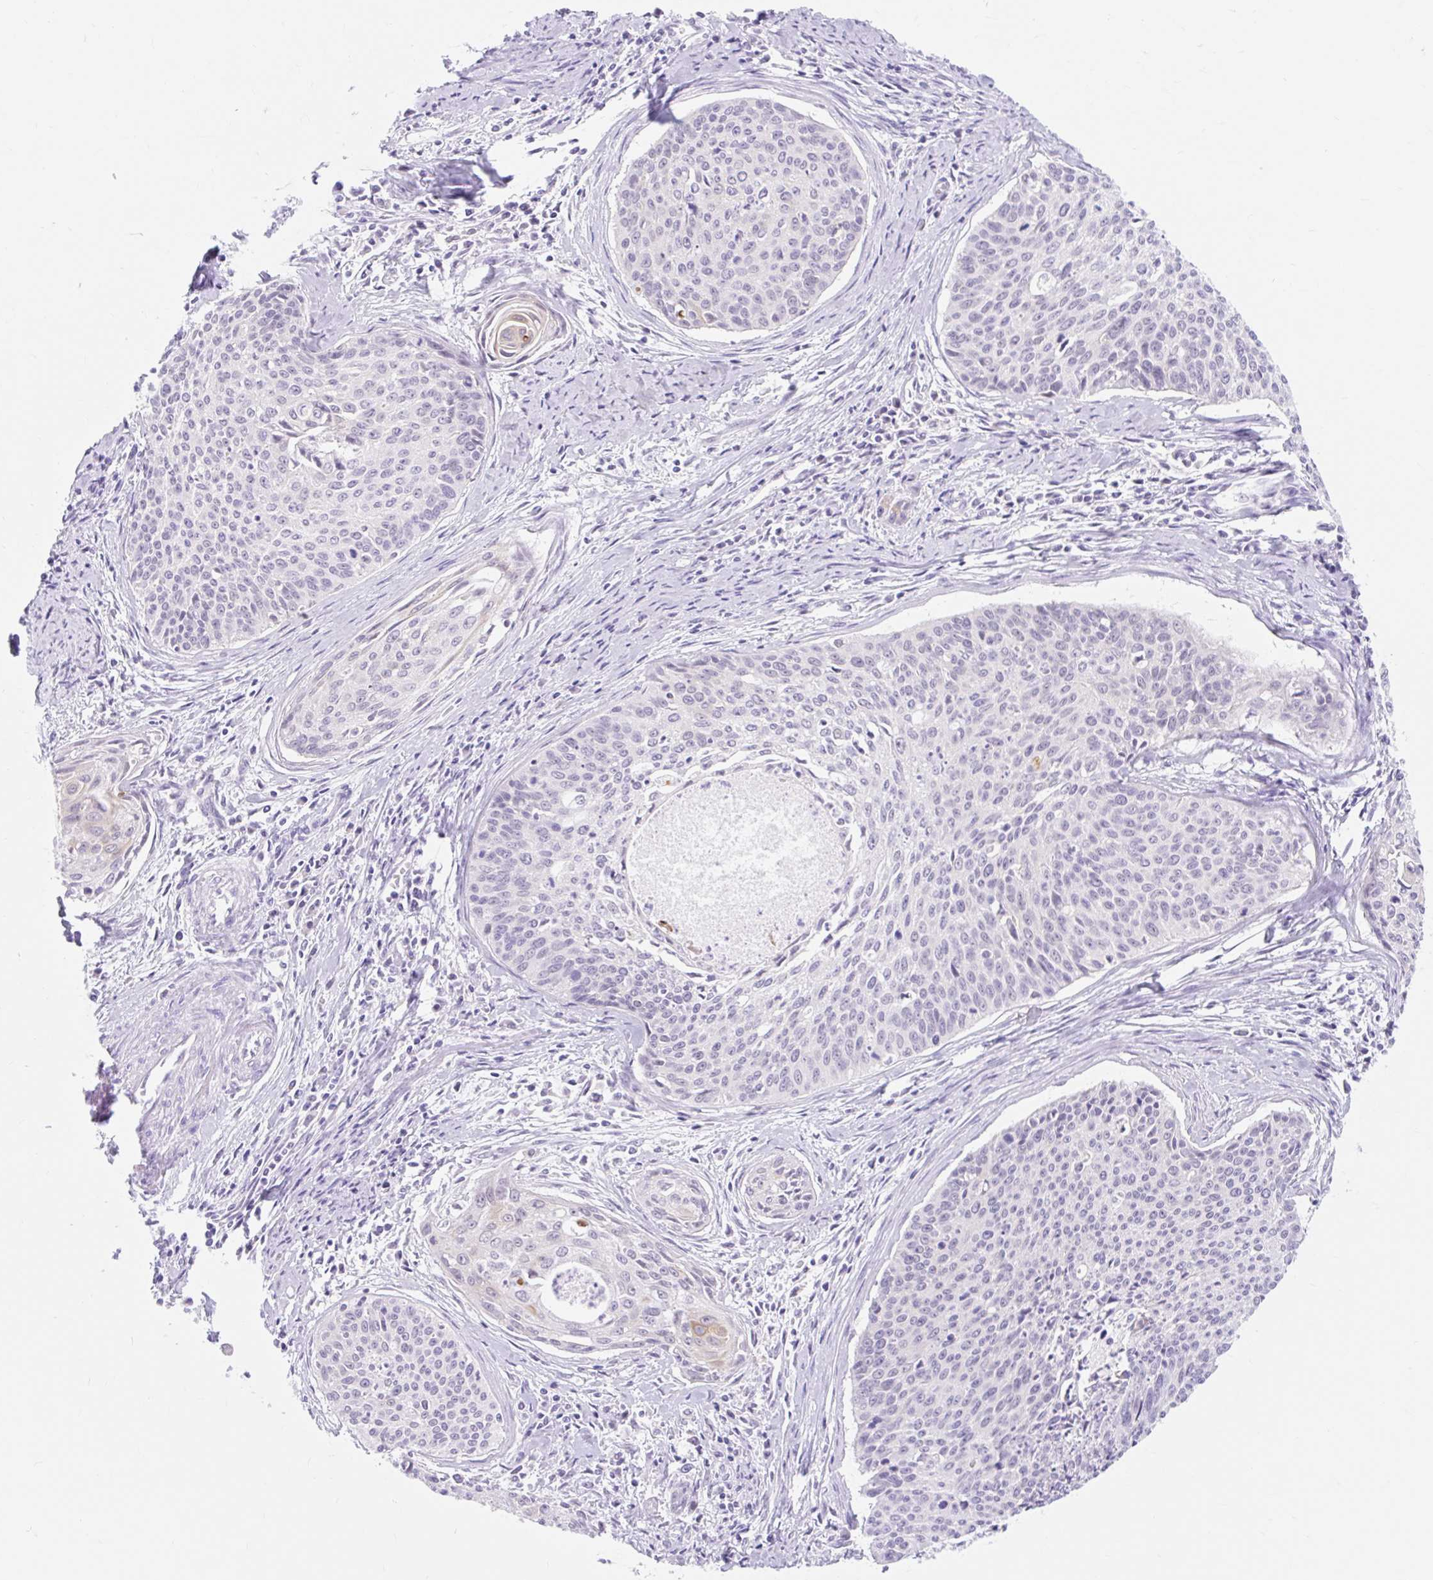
{"staining": {"intensity": "negative", "quantity": "none", "location": "none"}, "tissue": "cervical cancer", "cell_type": "Tumor cells", "image_type": "cancer", "snomed": [{"axis": "morphology", "description": "Squamous cell carcinoma, NOS"}, {"axis": "topography", "description": "Cervix"}], "caption": "Immunohistochemistry (IHC) of human cervical cancer (squamous cell carcinoma) exhibits no positivity in tumor cells. The staining is performed using DAB (3,3'-diaminobenzidine) brown chromogen with nuclei counter-stained in using hematoxylin.", "gene": "ITPK1", "patient": {"sex": "female", "age": 55}}